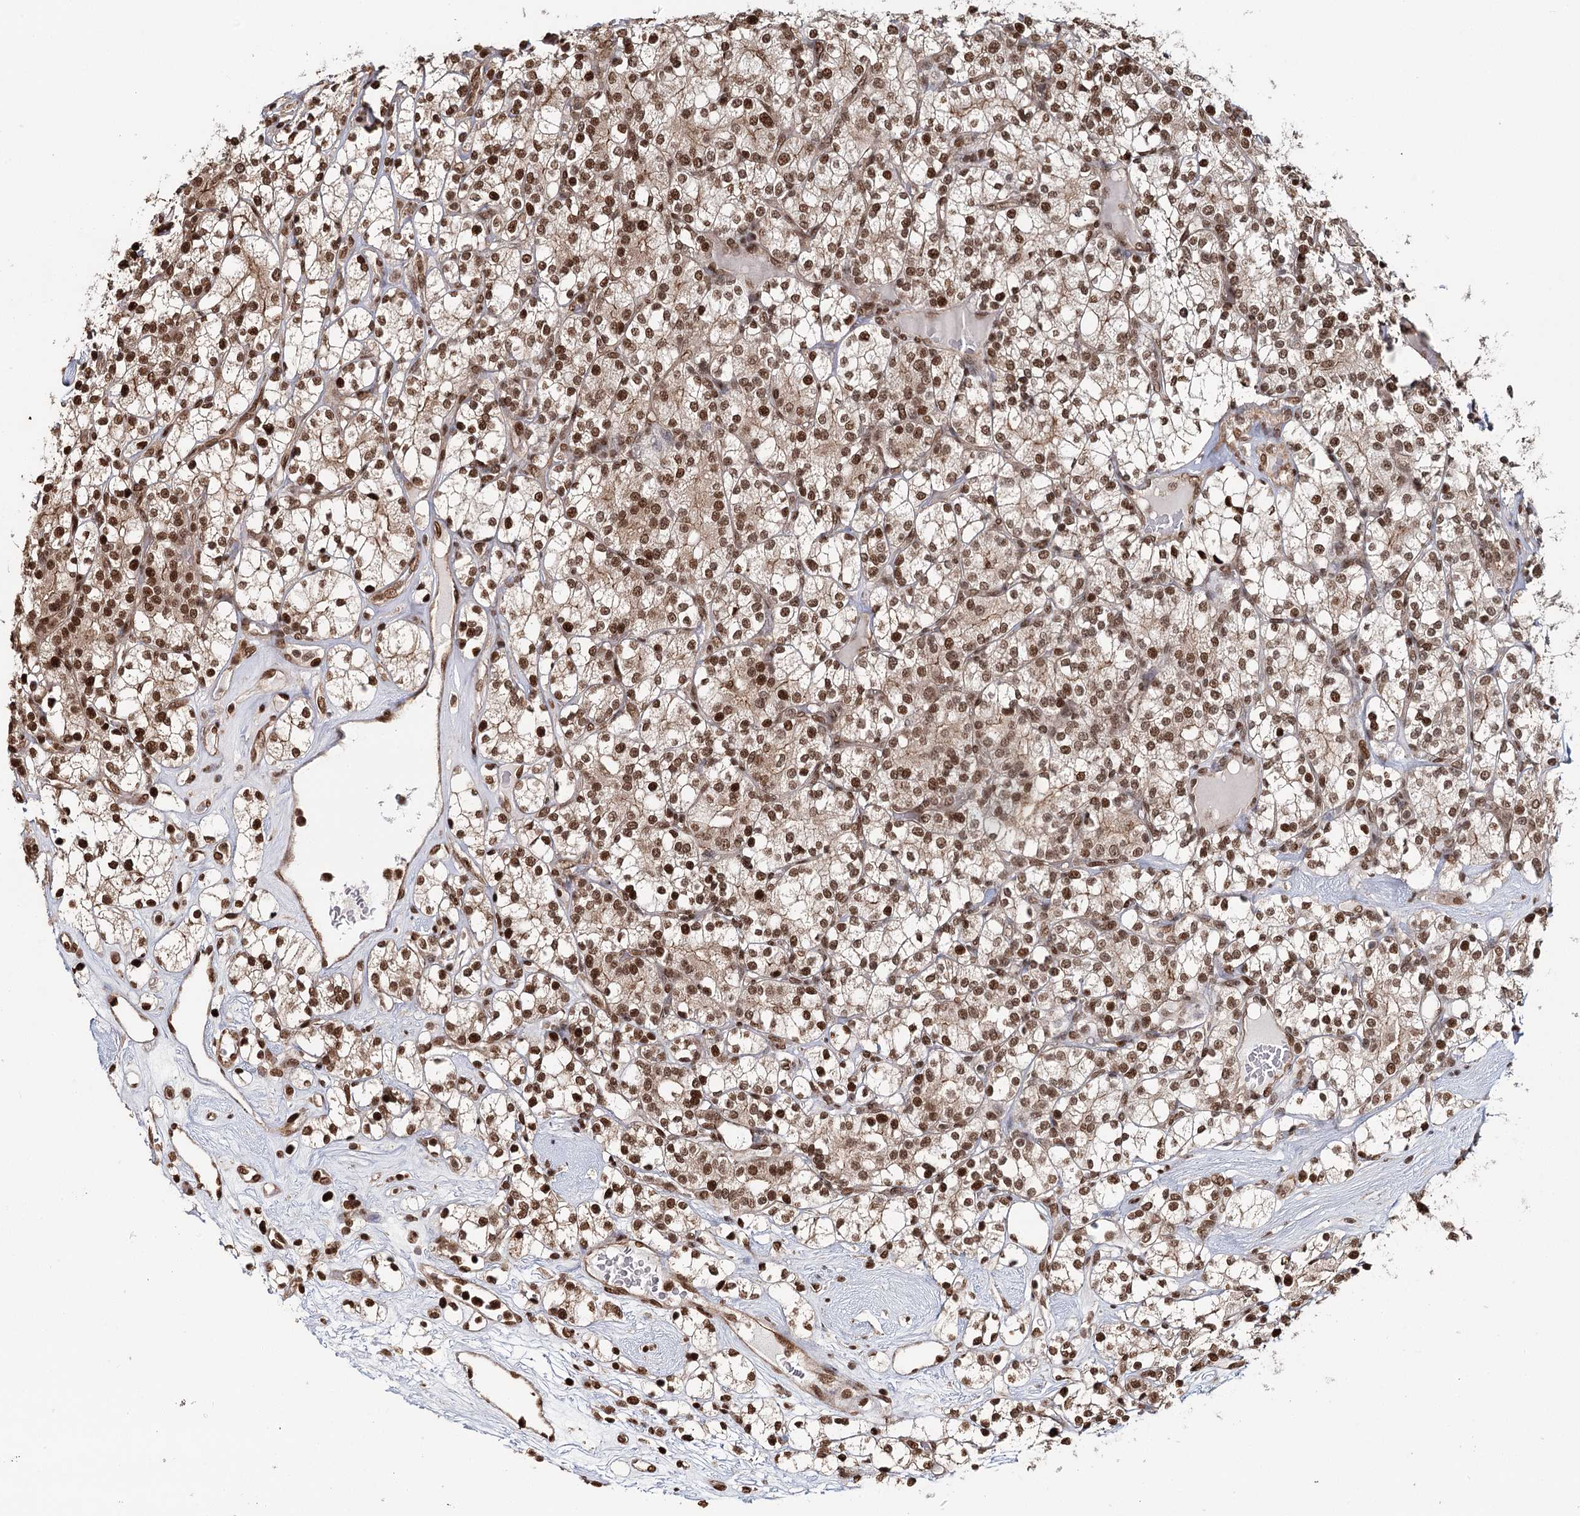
{"staining": {"intensity": "moderate", "quantity": ">75%", "location": "nuclear"}, "tissue": "renal cancer", "cell_type": "Tumor cells", "image_type": "cancer", "snomed": [{"axis": "morphology", "description": "Adenocarcinoma, NOS"}, {"axis": "topography", "description": "Kidney"}], "caption": "Immunohistochemistry staining of renal cancer (adenocarcinoma), which shows medium levels of moderate nuclear expression in approximately >75% of tumor cells indicating moderate nuclear protein positivity. The staining was performed using DAB (3,3'-diaminobenzidine) (brown) for protein detection and nuclei were counterstained in hematoxylin (blue).", "gene": "RPS27A", "patient": {"sex": "male", "age": 77}}